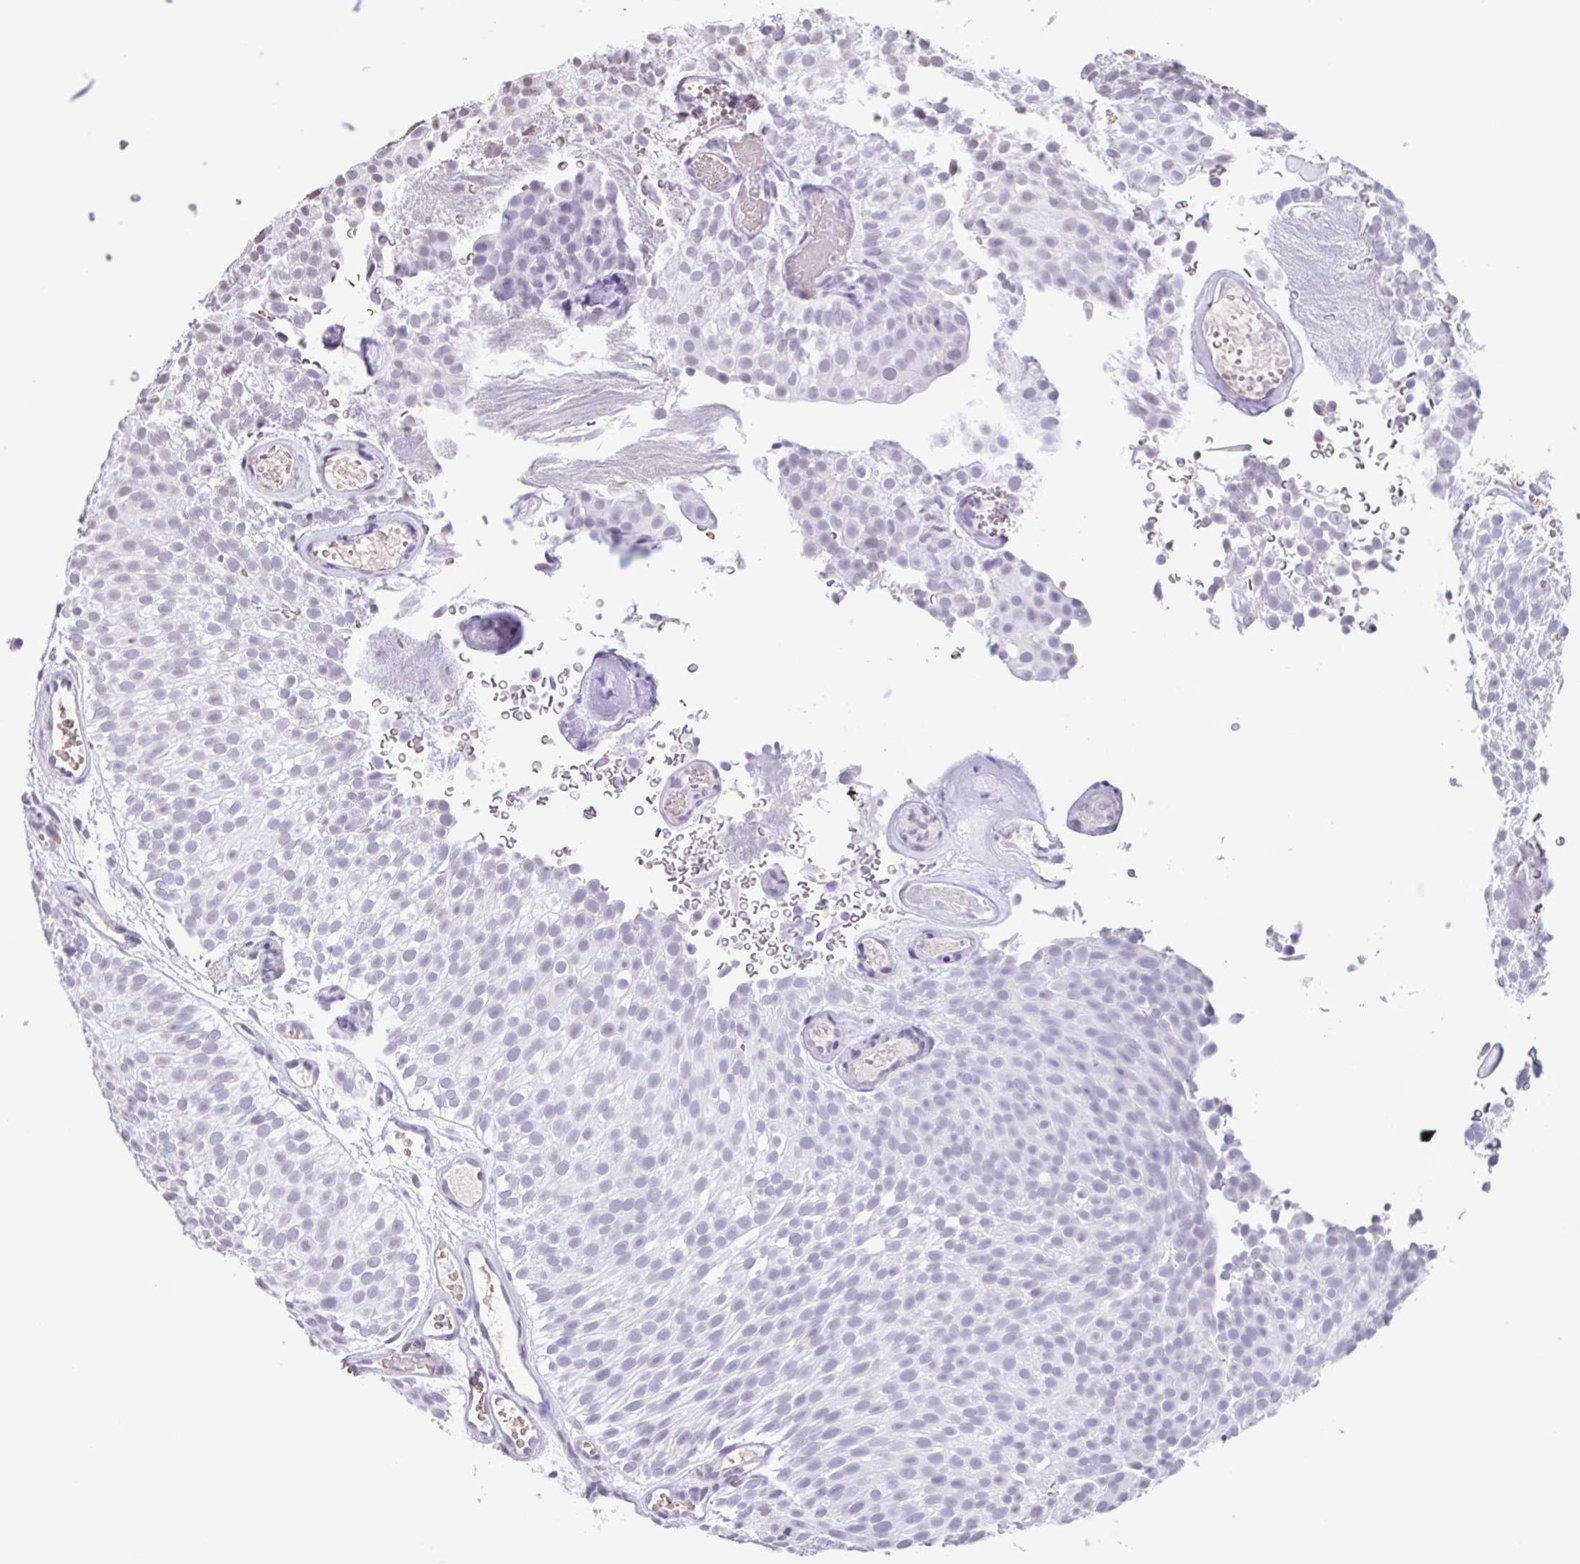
{"staining": {"intensity": "negative", "quantity": "none", "location": "none"}, "tissue": "urothelial cancer", "cell_type": "Tumor cells", "image_type": "cancer", "snomed": [{"axis": "morphology", "description": "Urothelial carcinoma, Low grade"}, {"axis": "topography", "description": "Urinary bladder"}], "caption": "Immunohistochemistry histopathology image of low-grade urothelial carcinoma stained for a protein (brown), which displays no positivity in tumor cells.", "gene": "VCY1B", "patient": {"sex": "male", "age": 78}}